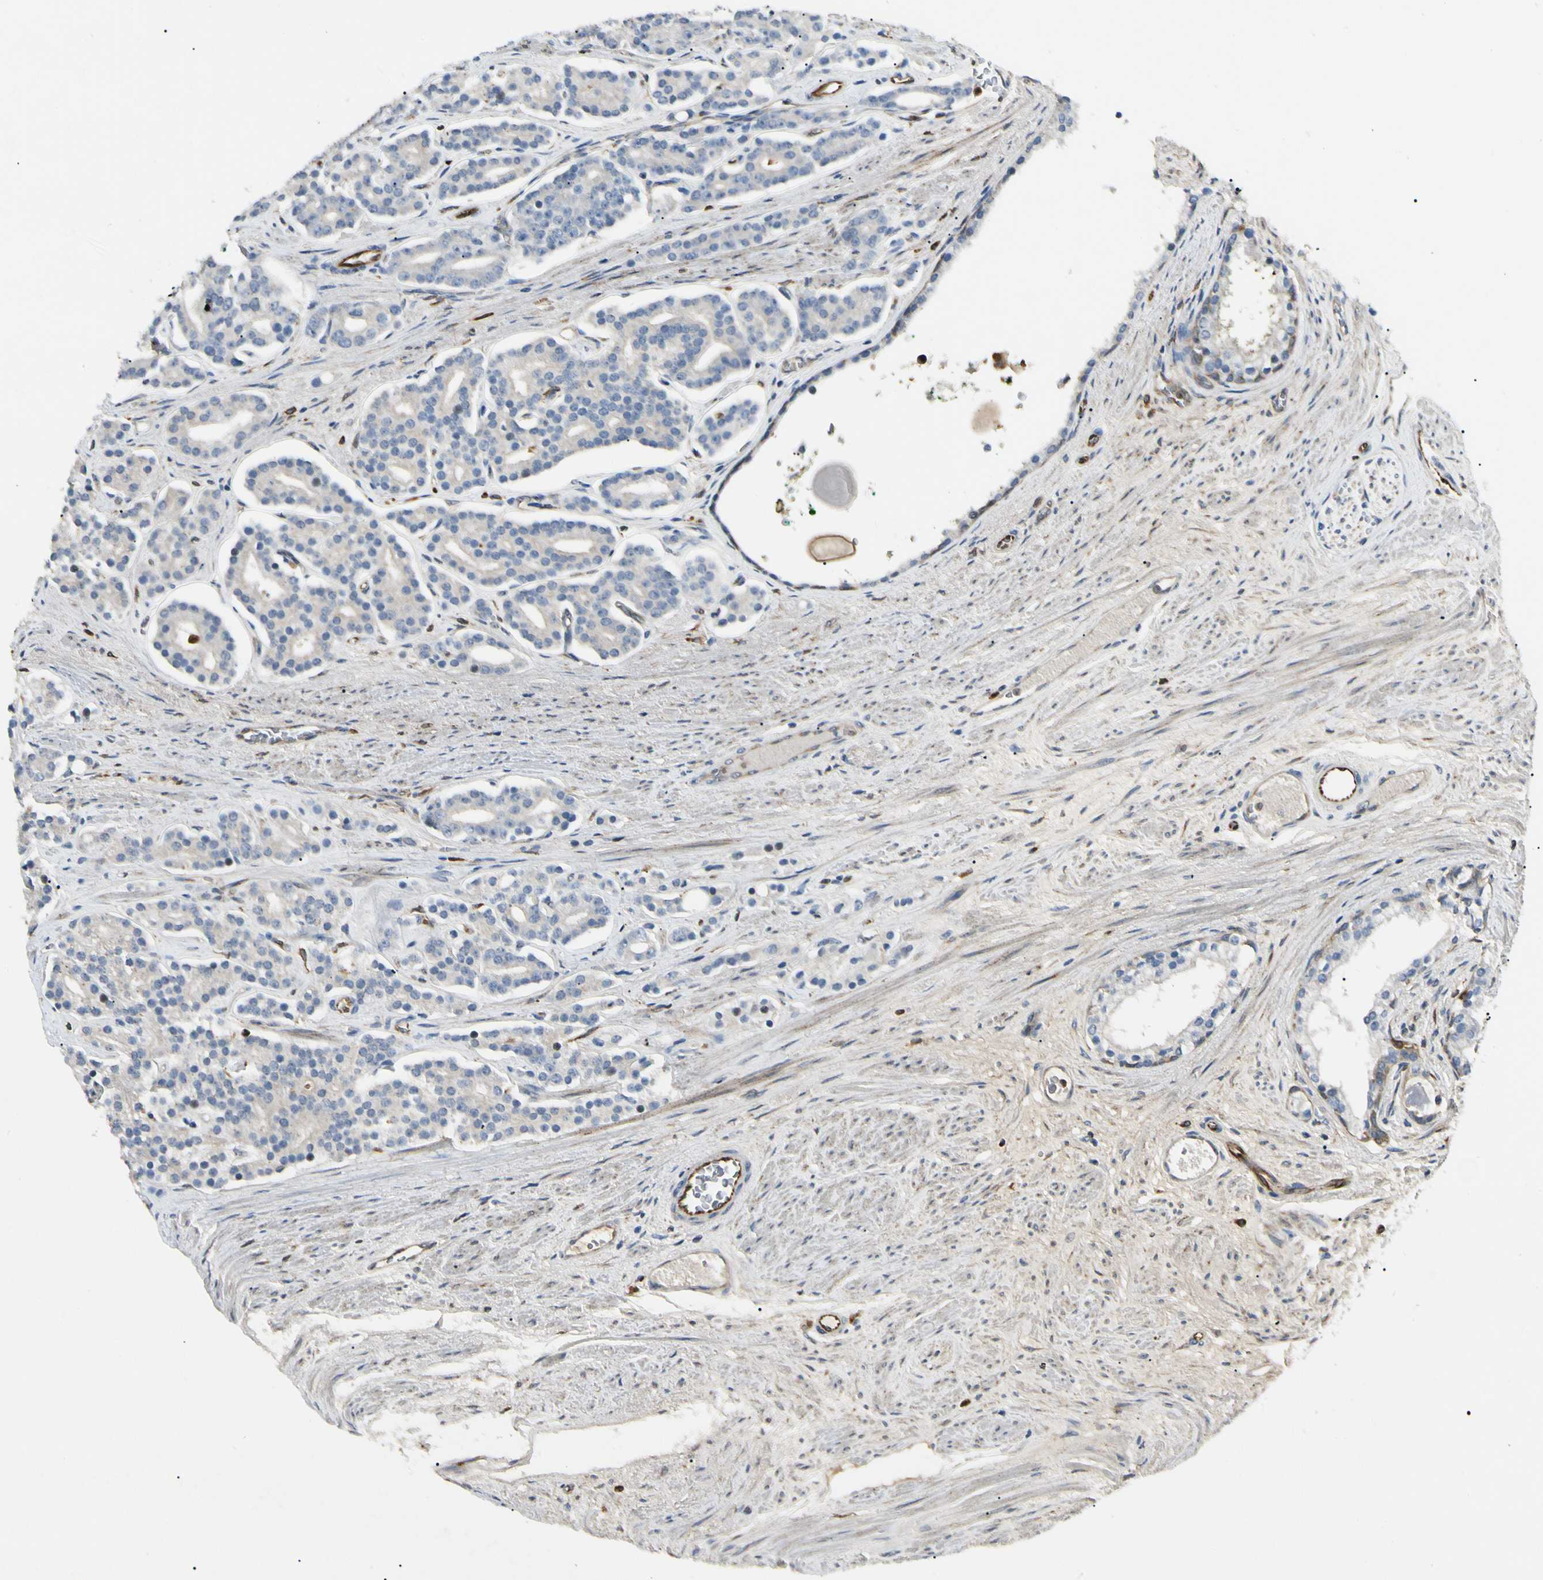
{"staining": {"intensity": "negative", "quantity": "none", "location": "none"}, "tissue": "prostate cancer", "cell_type": "Tumor cells", "image_type": "cancer", "snomed": [{"axis": "morphology", "description": "Adenocarcinoma, Low grade"}, {"axis": "topography", "description": "Prostate"}], "caption": "There is no significant positivity in tumor cells of prostate cancer.", "gene": "LPCAT2", "patient": {"sex": "male", "age": 63}}